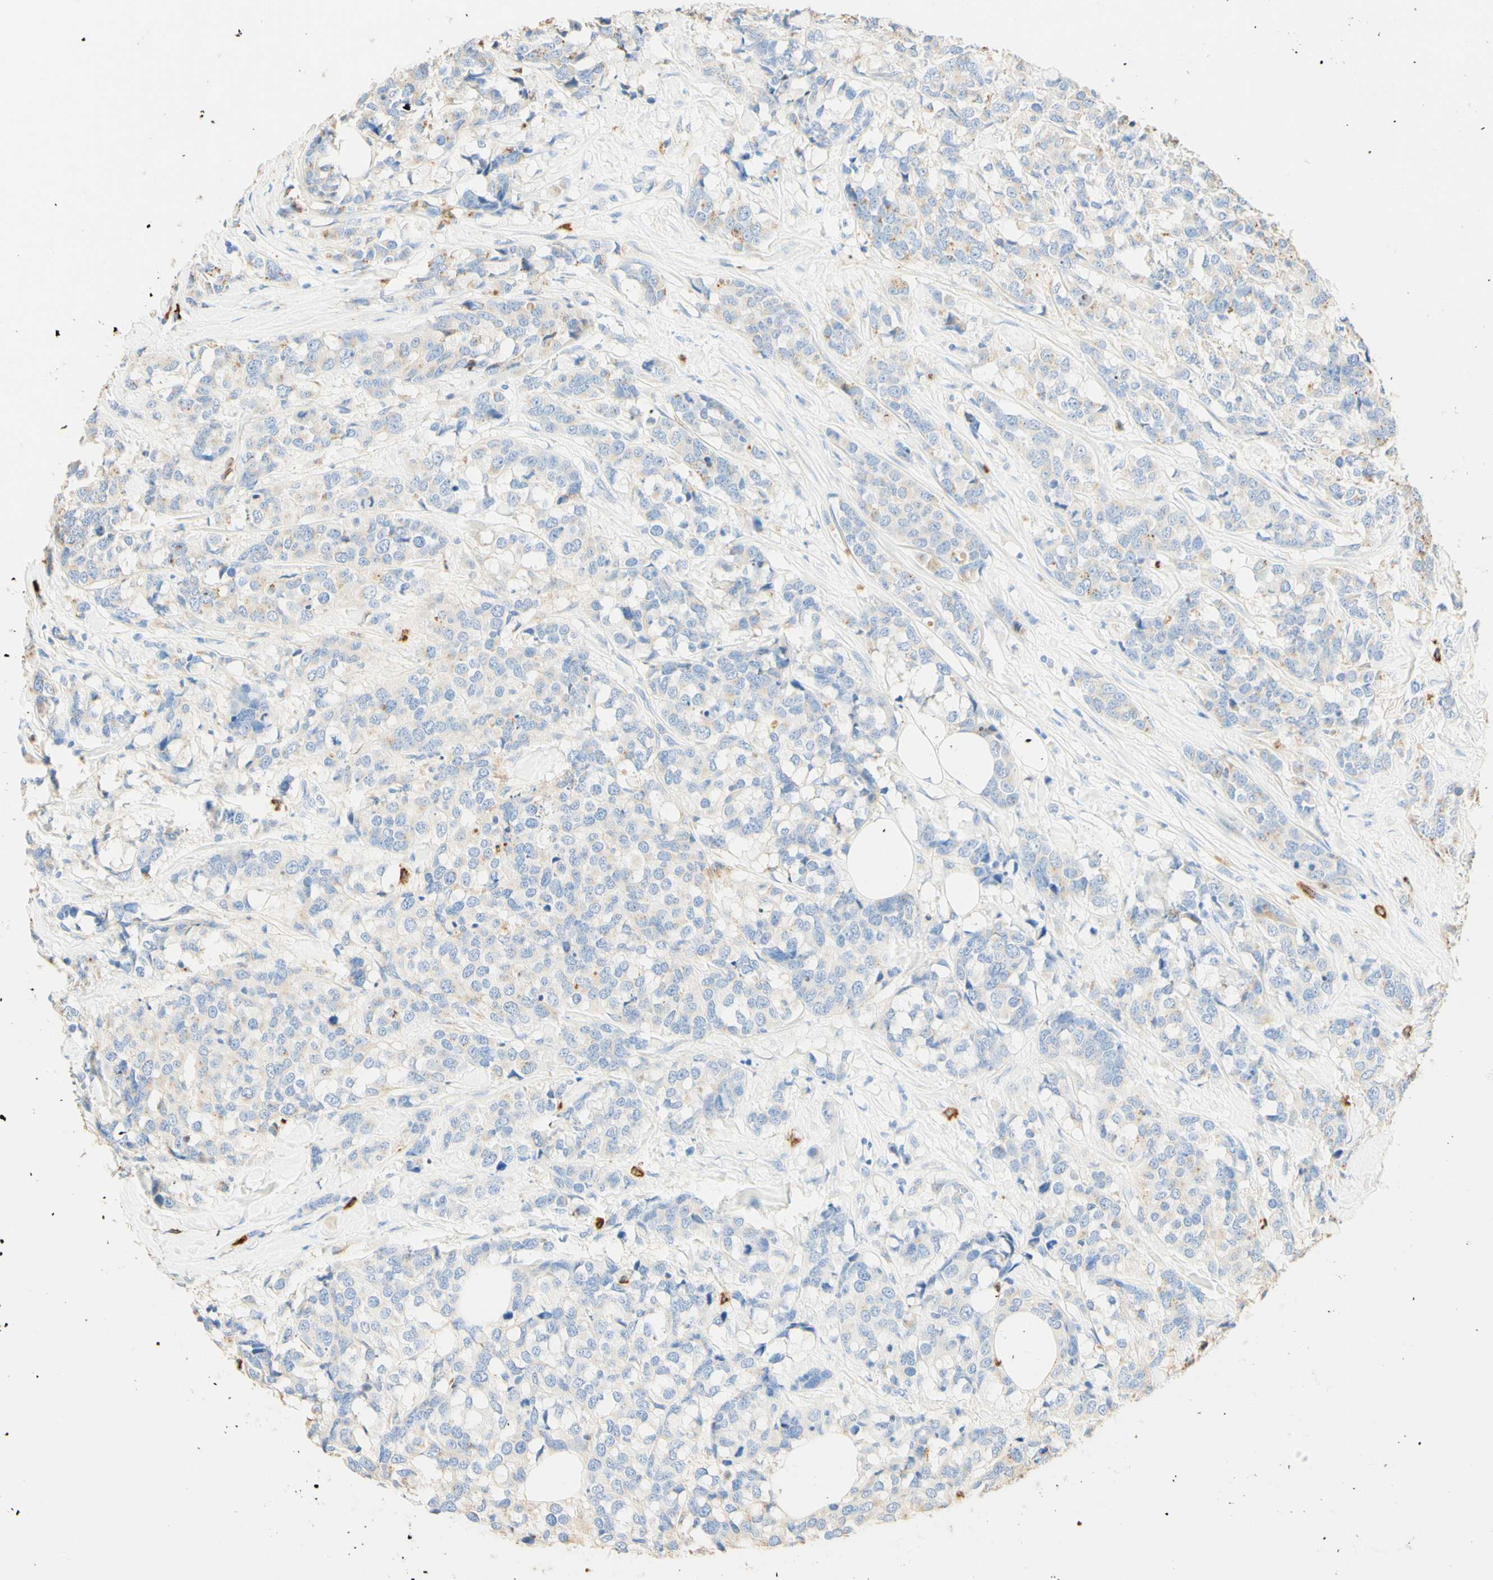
{"staining": {"intensity": "negative", "quantity": "none", "location": "none"}, "tissue": "breast cancer", "cell_type": "Tumor cells", "image_type": "cancer", "snomed": [{"axis": "morphology", "description": "Lobular carcinoma"}, {"axis": "topography", "description": "Breast"}], "caption": "A micrograph of human lobular carcinoma (breast) is negative for staining in tumor cells.", "gene": "CD63", "patient": {"sex": "female", "age": 59}}